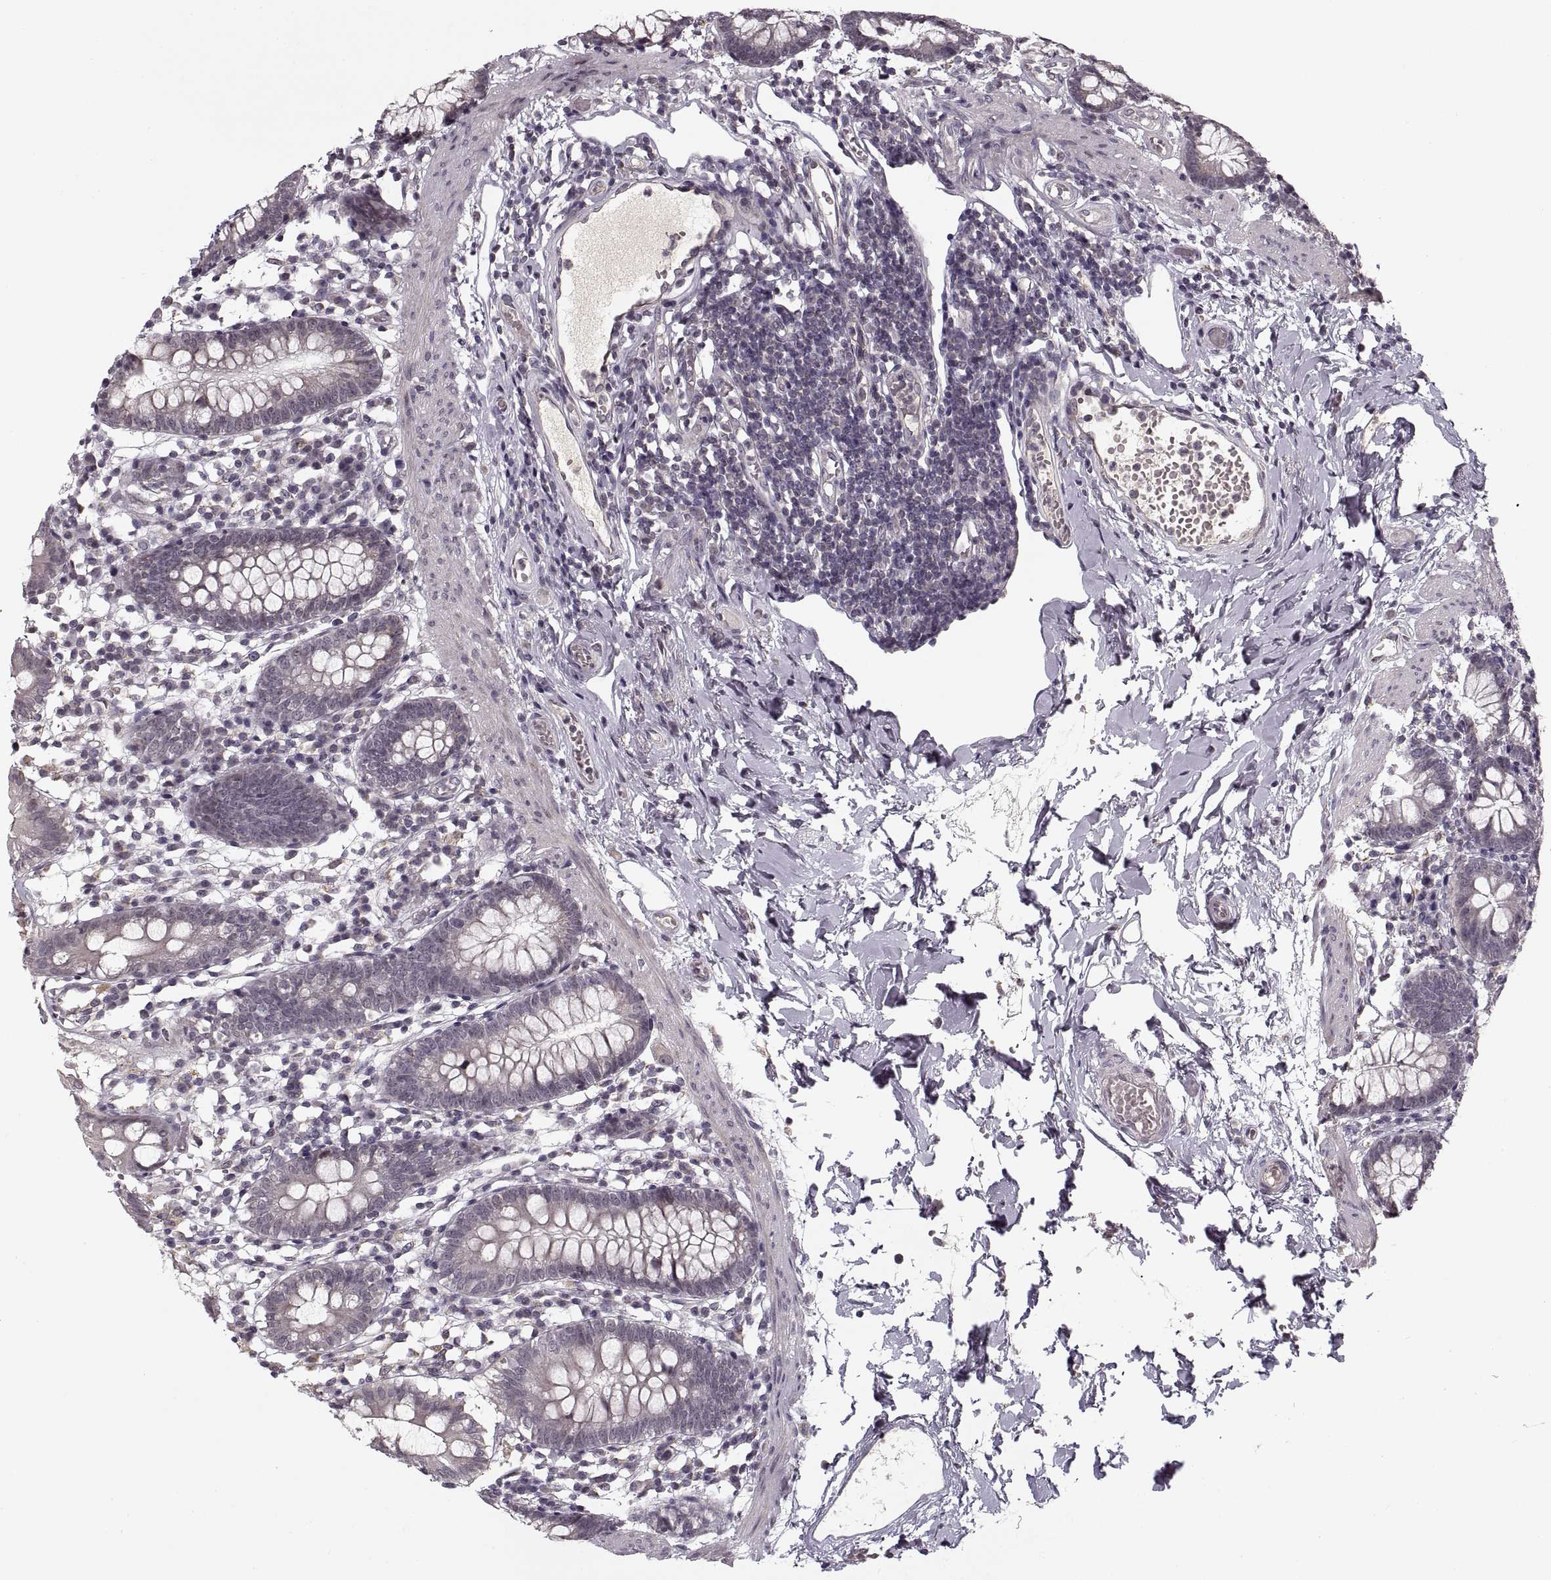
{"staining": {"intensity": "weak", "quantity": "<25%", "location": "cytoplasmic/membranous"}, "tissue": "small intestine", "cell_type": "Glandular cells", "image_type": "normal", "snomed": [{"axis": "morphology", "description": "Normal tissue, NOS"}, {"axis": "topography", "description": "Small intestine"}], "caption": "Human small intestine stained for a protein using immunohistochemistry demonstrates no expression in glandular cells.", "gene": "ASIC3", "patient": {"sex": "female", "age": 90}}